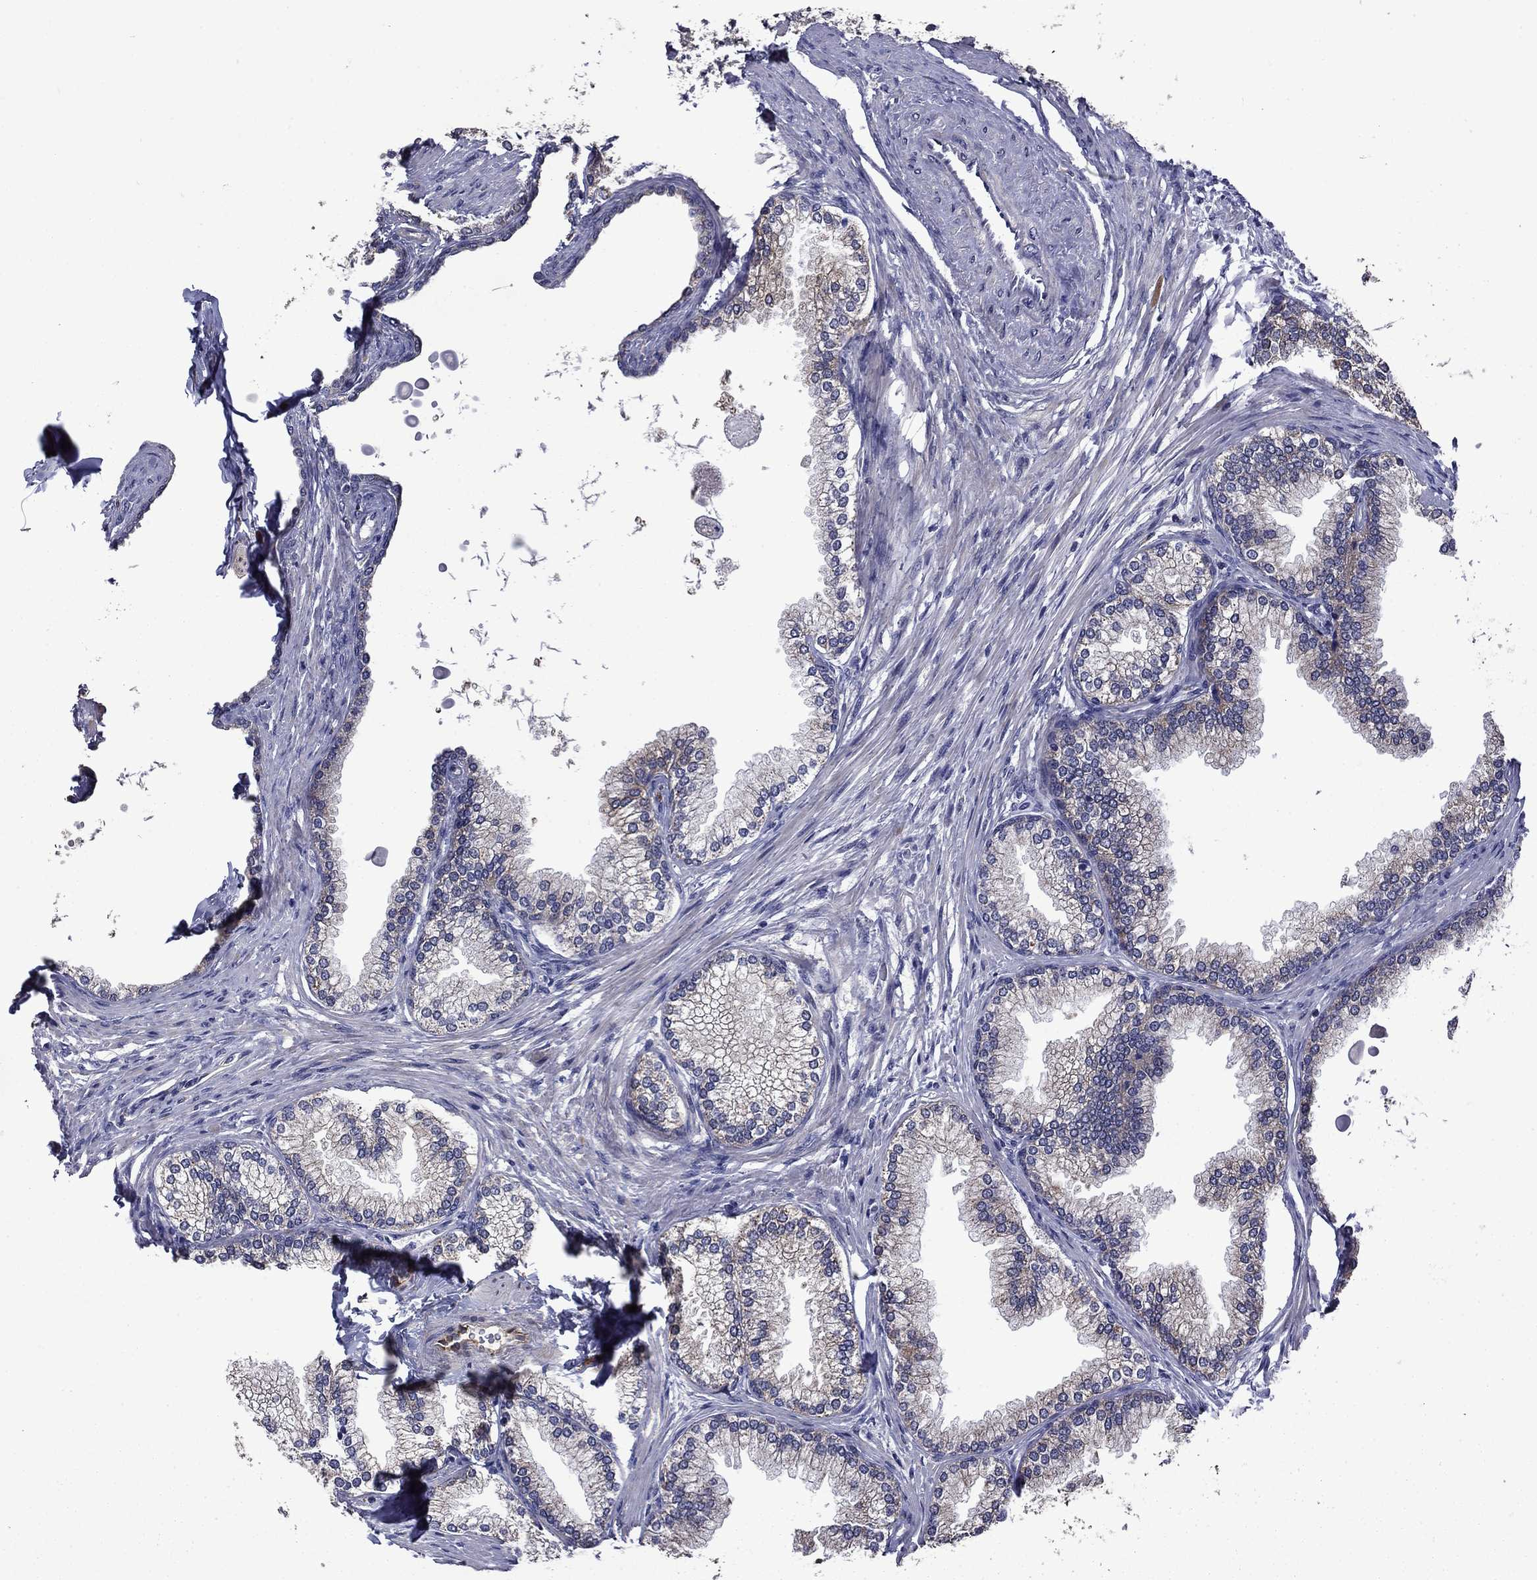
{"staining": {"intensity": "moderate", "quantity": "25%-75%", "location": "cytoplasmic/membranous"}, "tissue": "prostate", "cell_type": "Glandular cells", "image_type": "normal", "snomed": [{"axis": "morphology", "description": "Normal tissue, NOS"}, {"axis": "topography", "description": "Prostate"}], "caption": "Immunohistochemical staining of benign human prostate reveals moderate cytoplasmic/membranous protein expression in approximately 25%-75% of glandular cells.", "gene": "TPMT", "patient": {"sex": "male", "age": 72}}